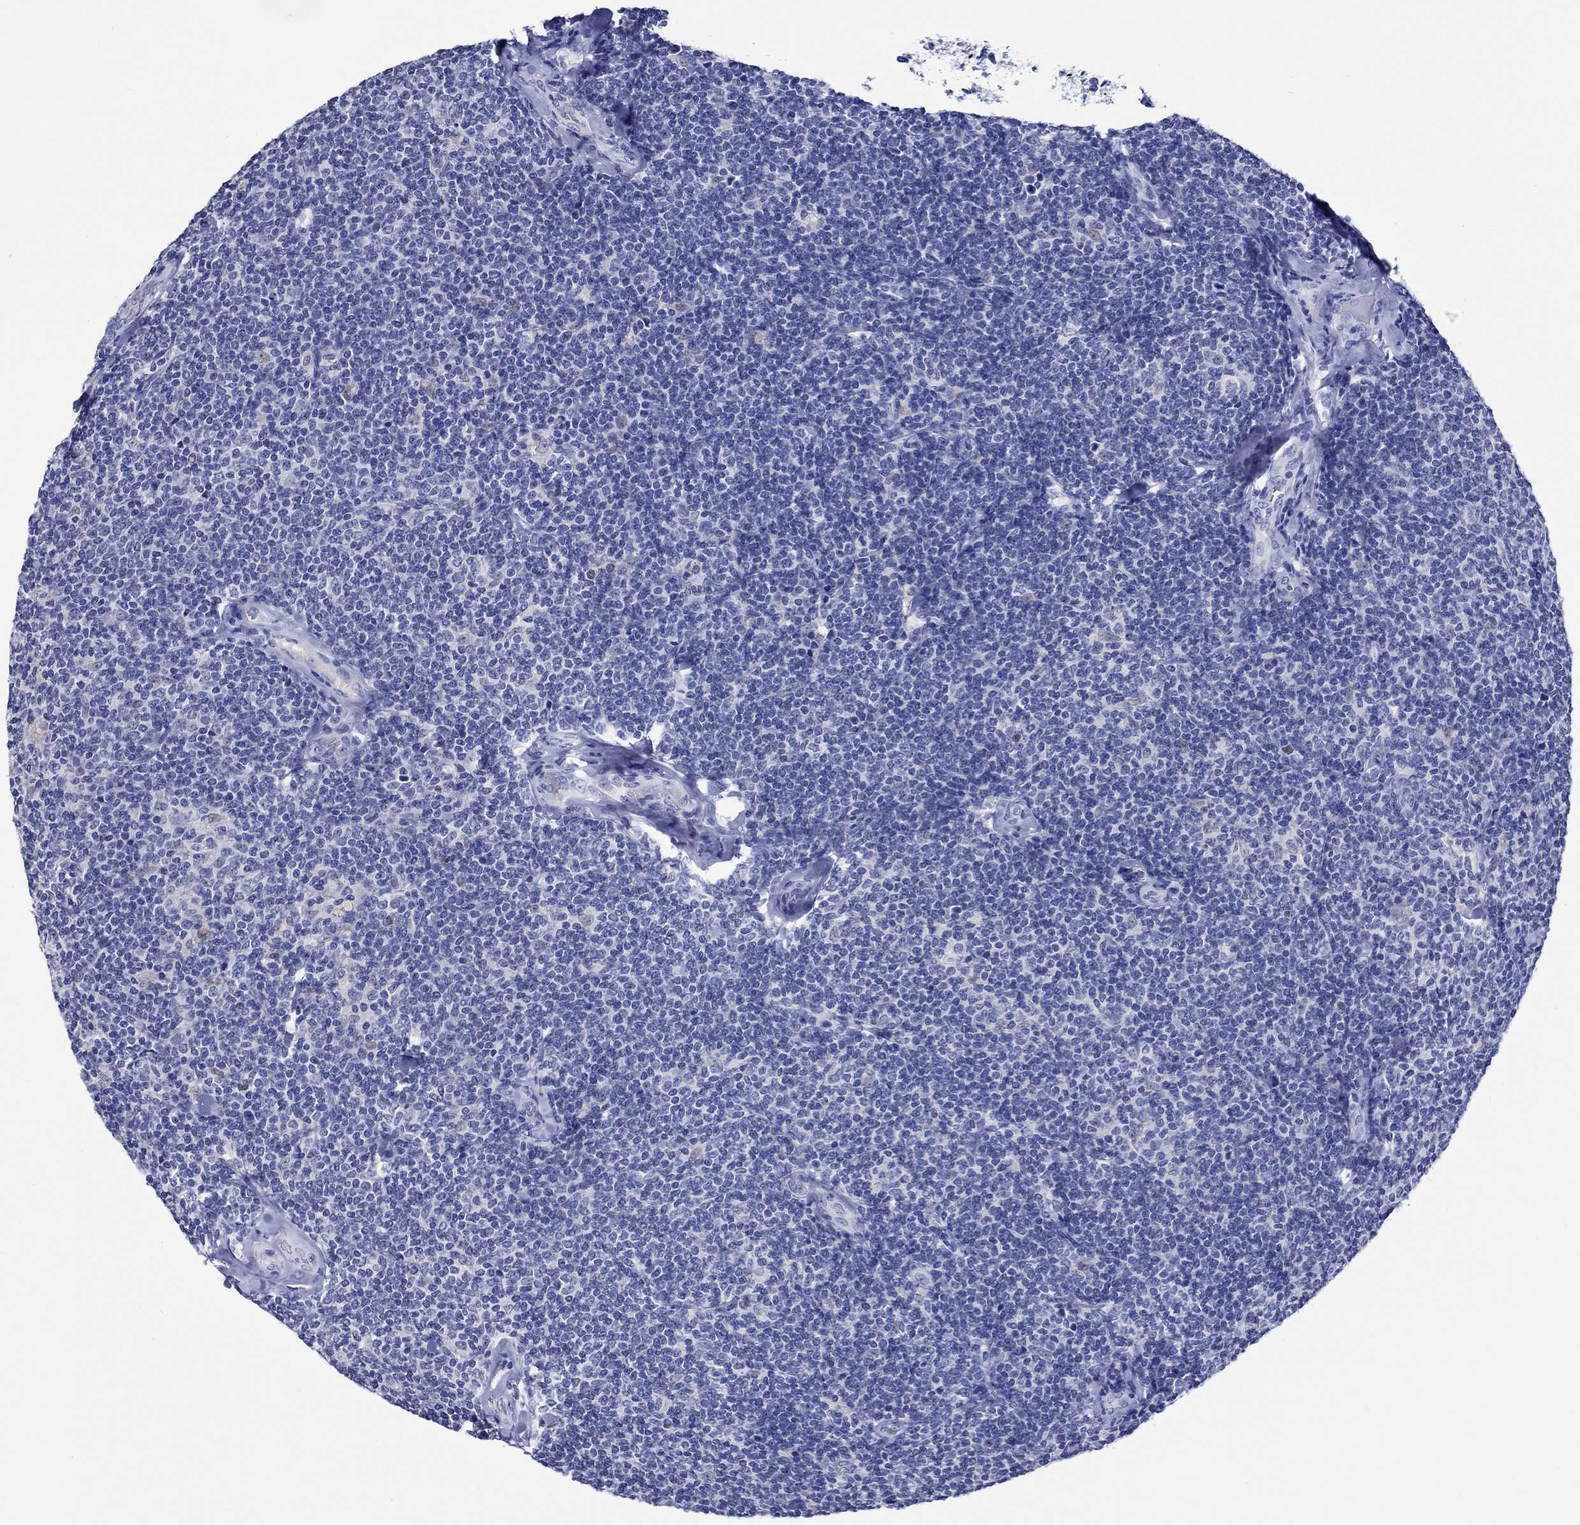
{"staining": {"intensity": "negative", "quantity": "none", "location": "none"}, "tissue": "lymphoma", "cell_type": "Tumor cells", "image_type": "cancer", "snomed": [{"axis": "morphology", "description": "Malignant lymphoma, non-Hodgkin's type, Low grade"}, {"axis": "topography", "description": "Lymph node"}], "caption": "Tumor cells show no significant expression in low-grade malignant lymphoma, non-Hodgkin's type.", "gene": "KLHL35", "patient": {"sex": "female", "age": 56}}